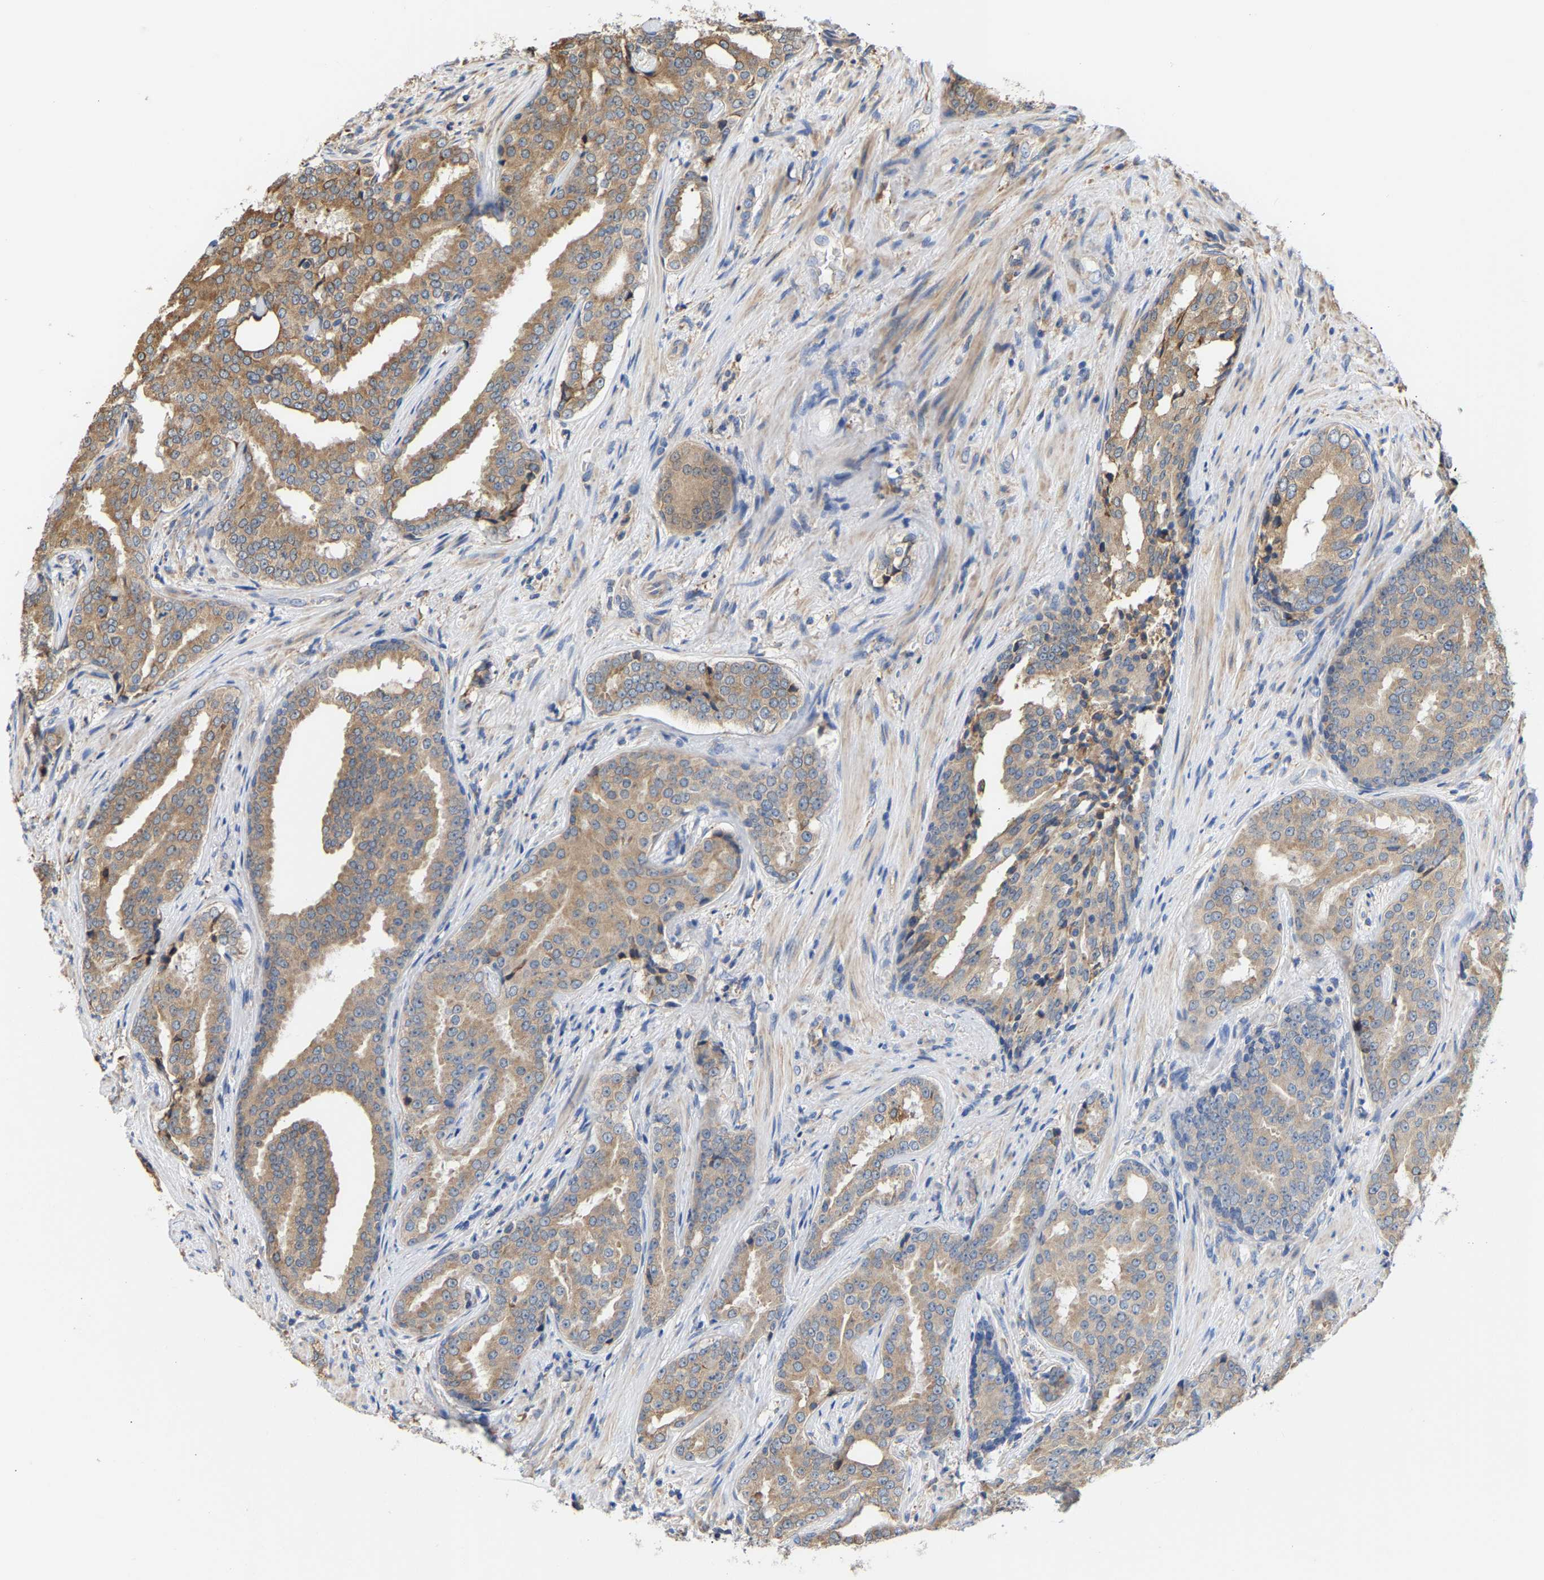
{"staining": {"intensity": "moderate", "quantity": ">75%", "location": "cytoplasmic/membranous"}, "tissue": "prostate cancer", "cell_type": "Tumor cells", "image_type": "cancer", "snomed": [{"axis": "morphology", "description": "Adenocarcinoma, High grade"}, {"axis": "topography", "description": "Prostate"}], "caption": "The histopathology image exhibits a brown stain indicating the presence of a protein in the cytoplasmic/membranous of tumor cells in prostate high-grade adenocarcinoma. (brown staining indicates protein expression, while blue staining denotes nuclei).", "gene": "ARAP1", "patient": {"sex": "male", "age": 71}}